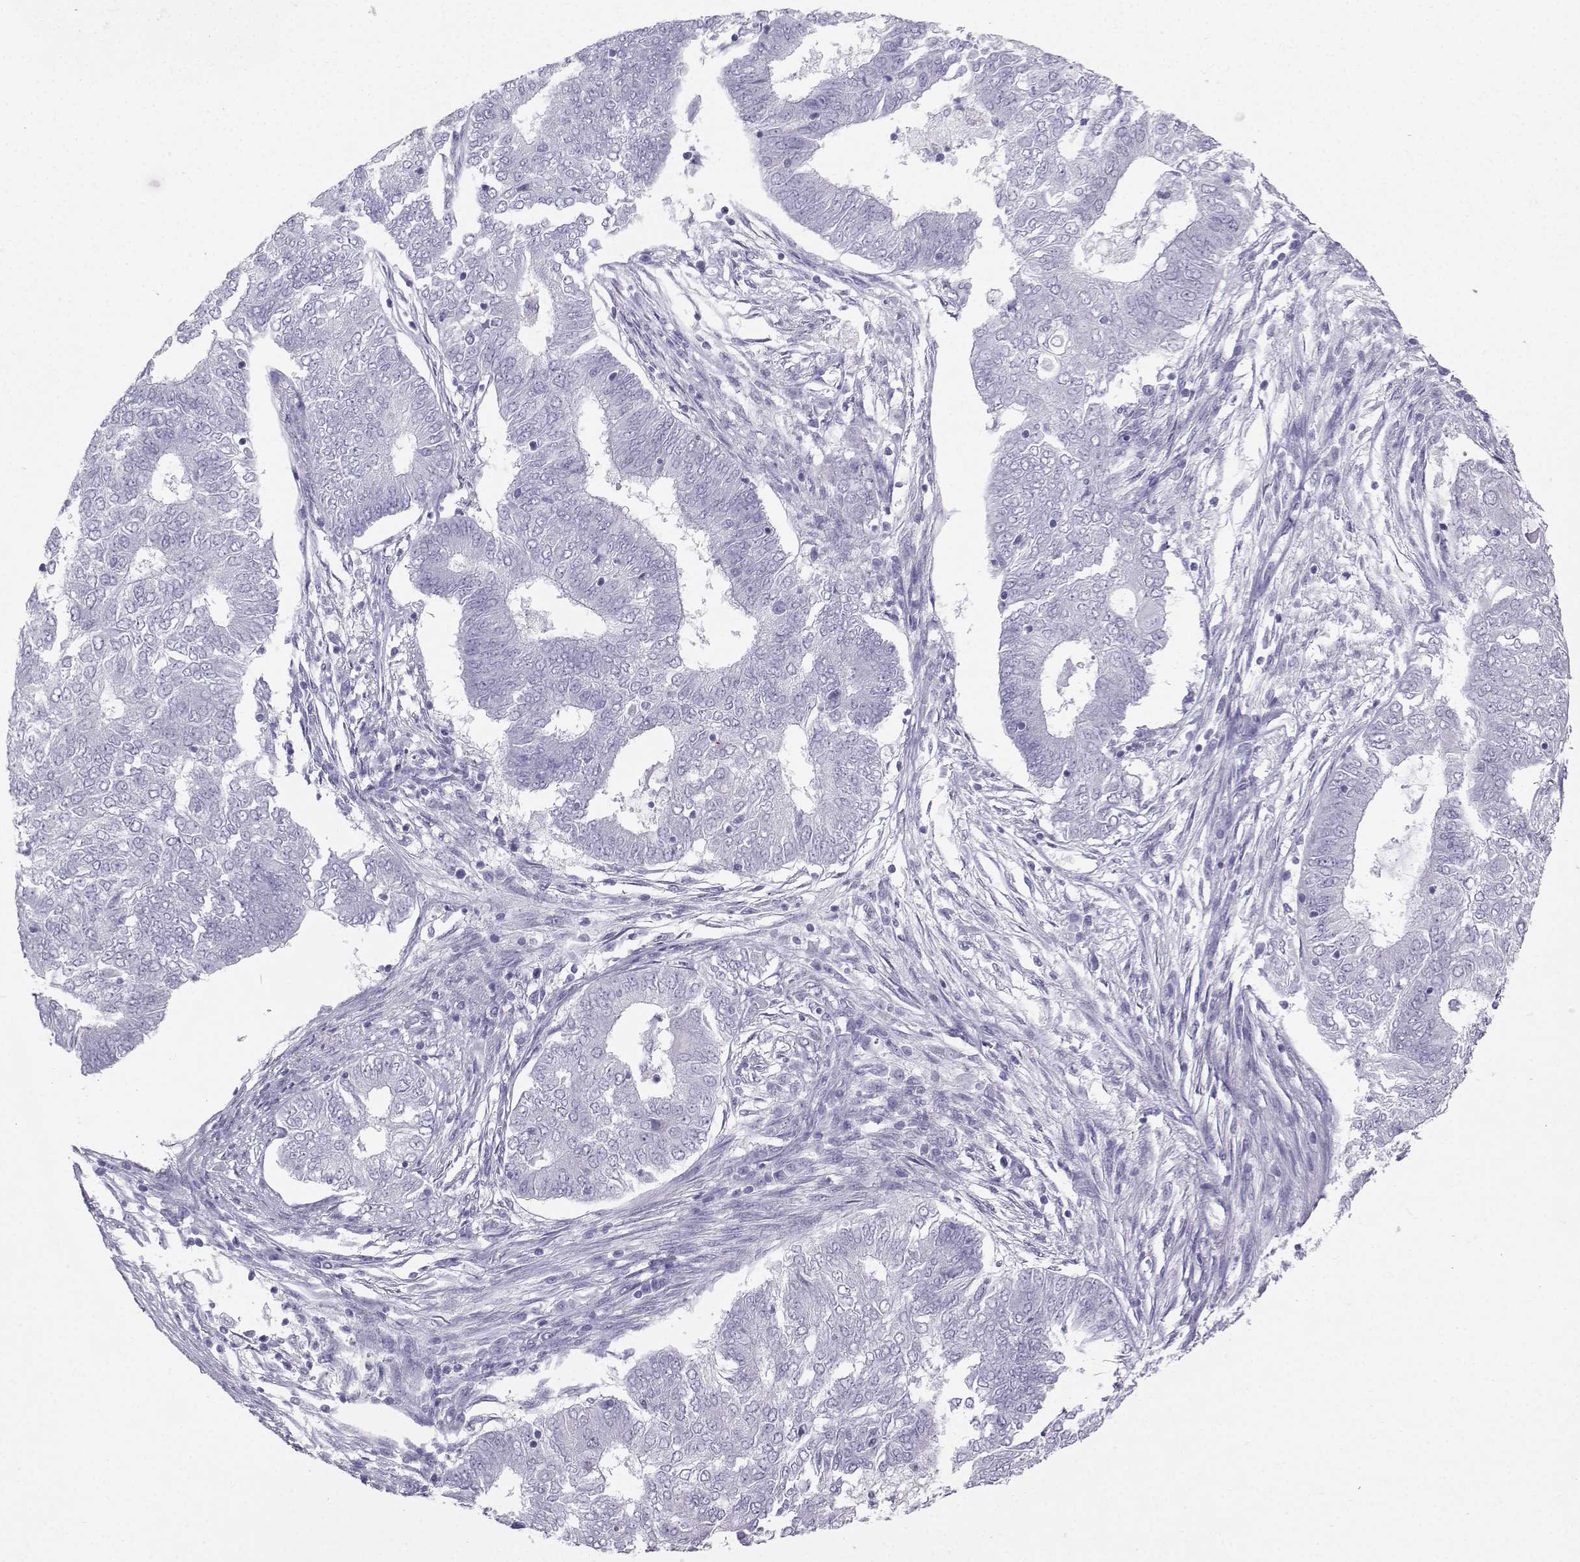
{"staining": {"intensity": "negative", "quantity": "none", "location": "none"}, "tissue": "endometrial cancer", "cell_type": "Tumor cells", "image_type": "cancer", "snomed": [{"axis": "morphology", "description": "Adenocarcinoma, NOS"}, {"axis": "topography", "description": "Endometrium"}], "caption": "This photomicrograph is of endometrial adenocarcinoma stained with IHC to label a protein in brown with the nuclei are counter-stained blue. There is no expression in tumor cells.", "gene": "IQCD", "patient": {"sex": "female", "age": 62}}